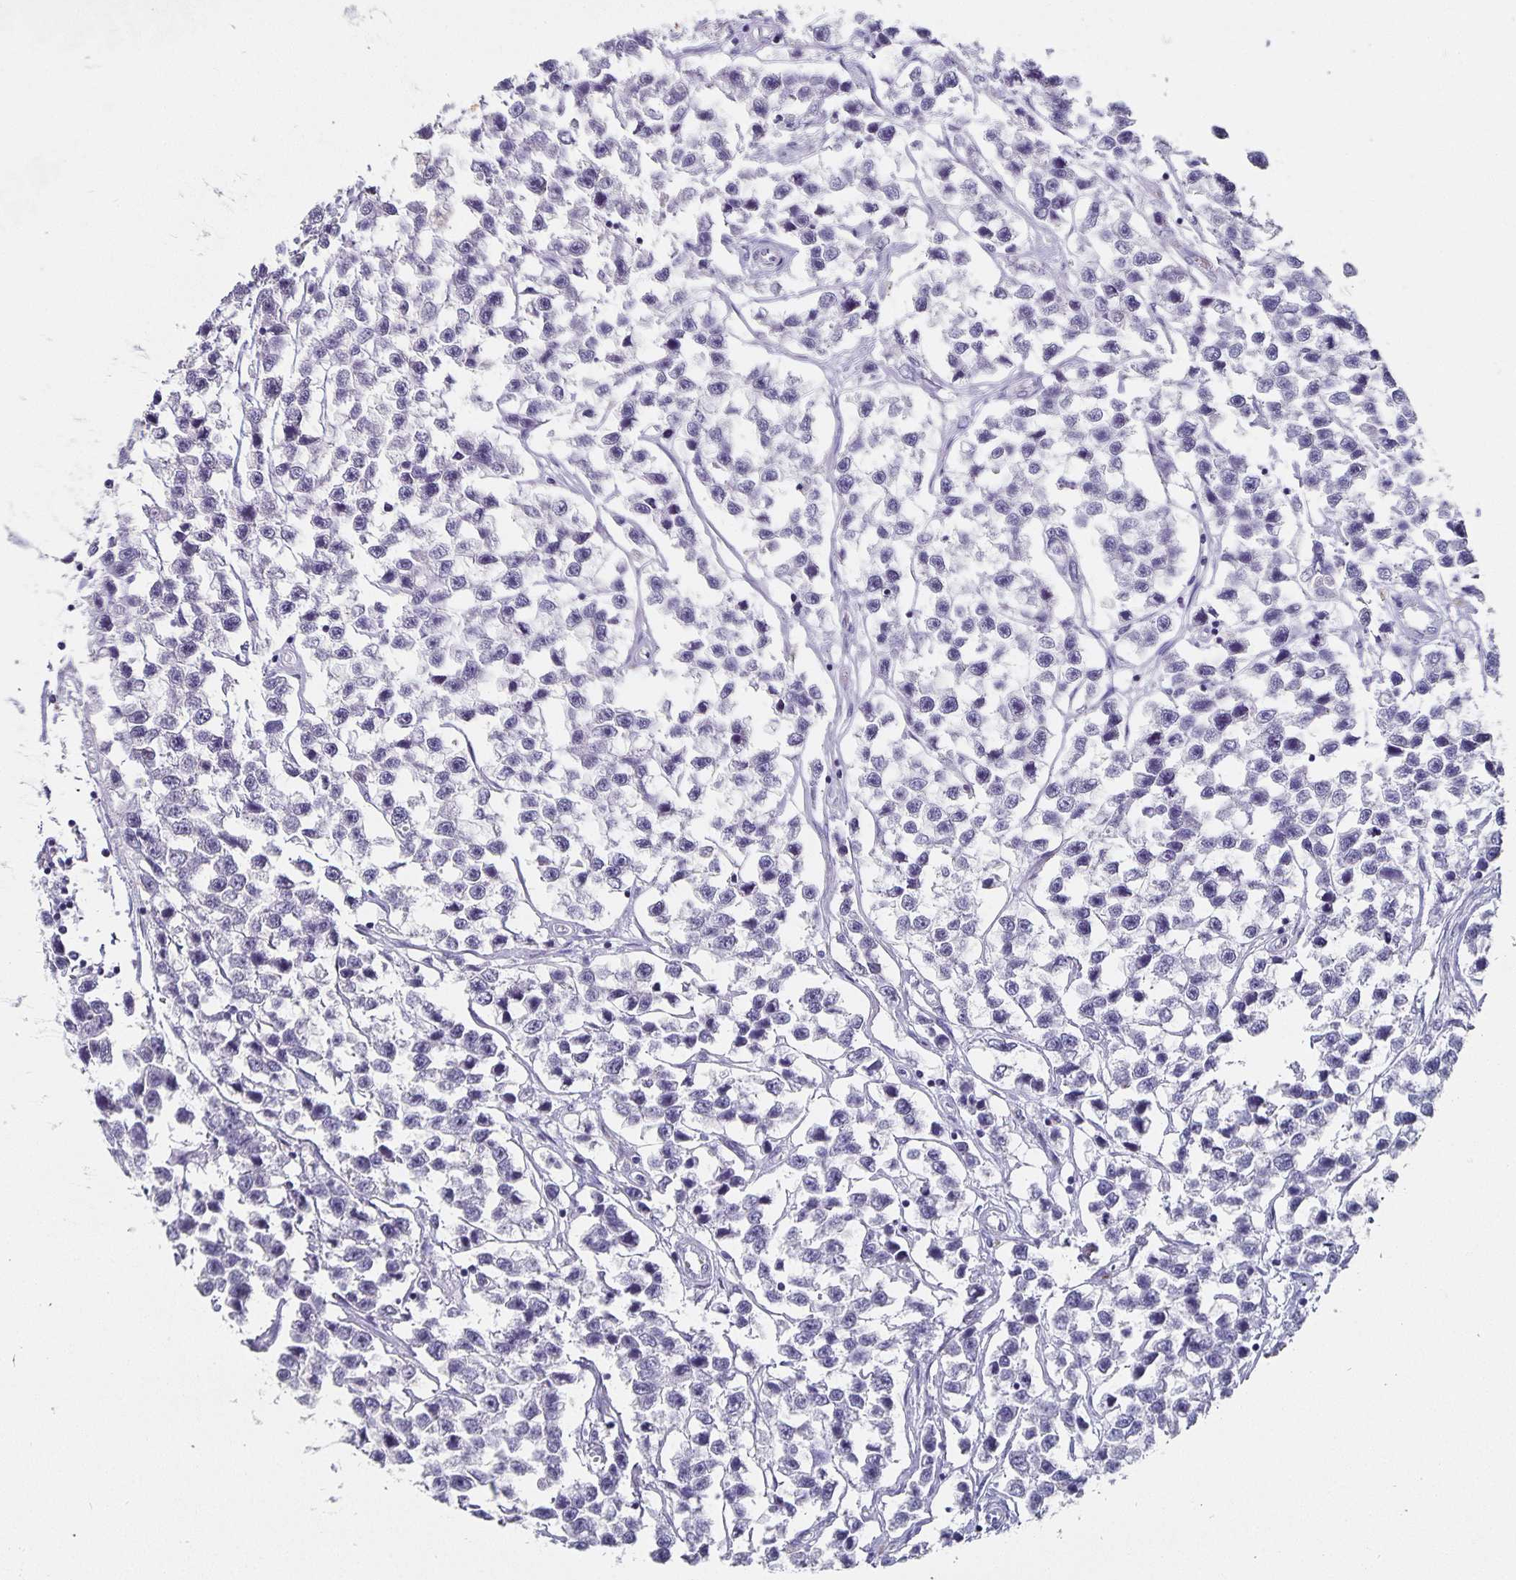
{"staining": {"intensity": "negative", "quantity": "none", "location": "none"}, "tissue": "testis cancer", "cell_type": "Tumor cells", "image_type": "cancer", "snomed": [{"axis": "morphology", "description": "Seminoma, NOS"}, {"axis": "topography", "description": "Testis"}], "caption": "This histopathology image is of testis seminoma stained with IHC to label a protein in brown with the nuclei are counter-stained blue. There is no positivity in tumor cells.", "gene": "CHGA", "patient": {"sex": "male", "age": 26}}